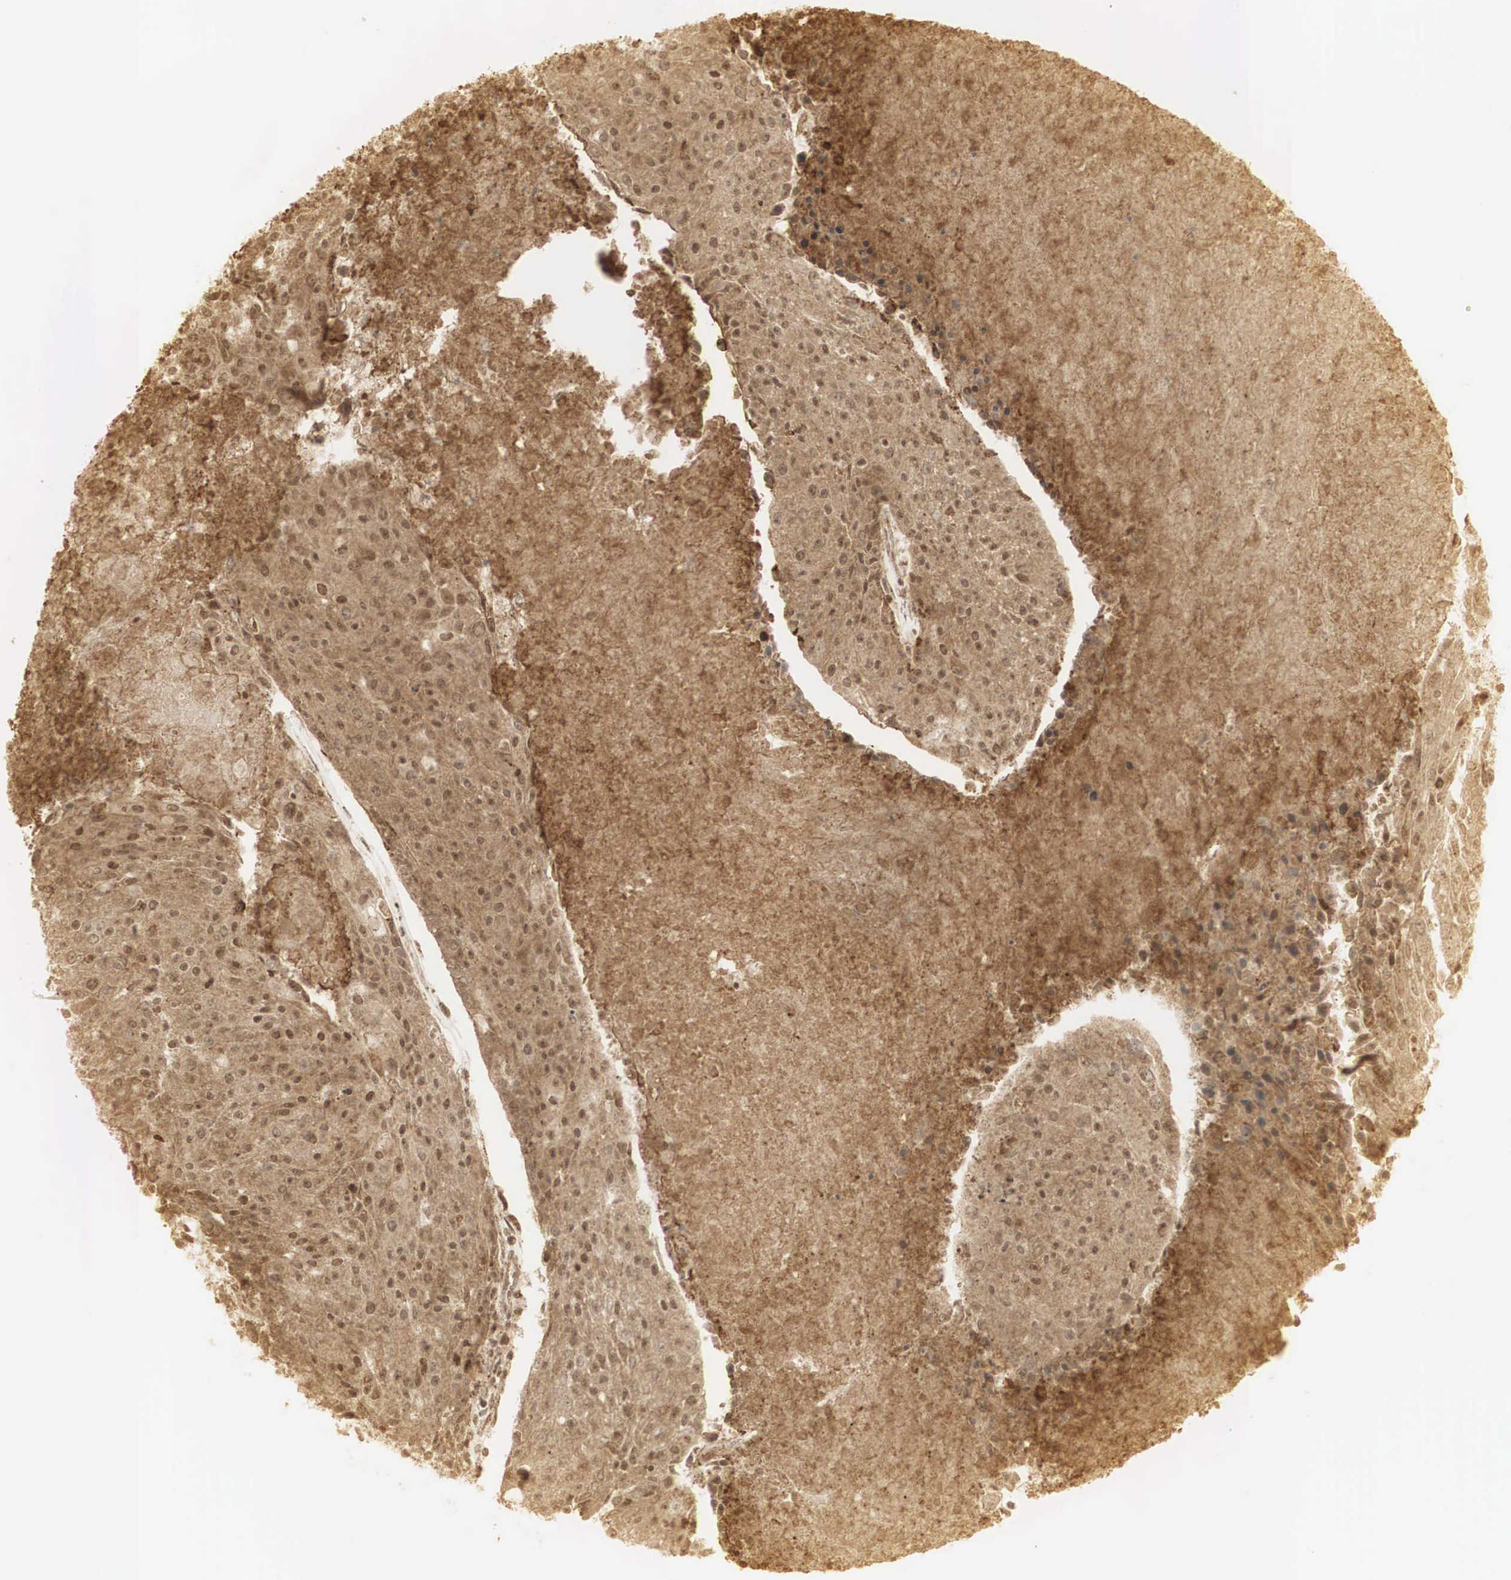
{"staining": {"intensity": "moderate", "quantity": ">75%", "location": "cytoplasmic/membranous,nuclear"}, "tissue": "urothelial cancer", "cell_type": "Tumor cells", "image_type": "cancer", "snomed": [{"axis": "morphology", "description": "Urothelial carcinoma, High grade"}, {"axis": "topography", "description": "Urinary bladder"}], "caption": "Urothelial carcinoma (high-grade) stained with immunohistochemistry (IHC) reveals moderate cytoplasmic/membranous and nuclear expression in about >75% of tumor cells.", "gene": "RNF113A", "patient": {"sex": "female", "age": 85}}